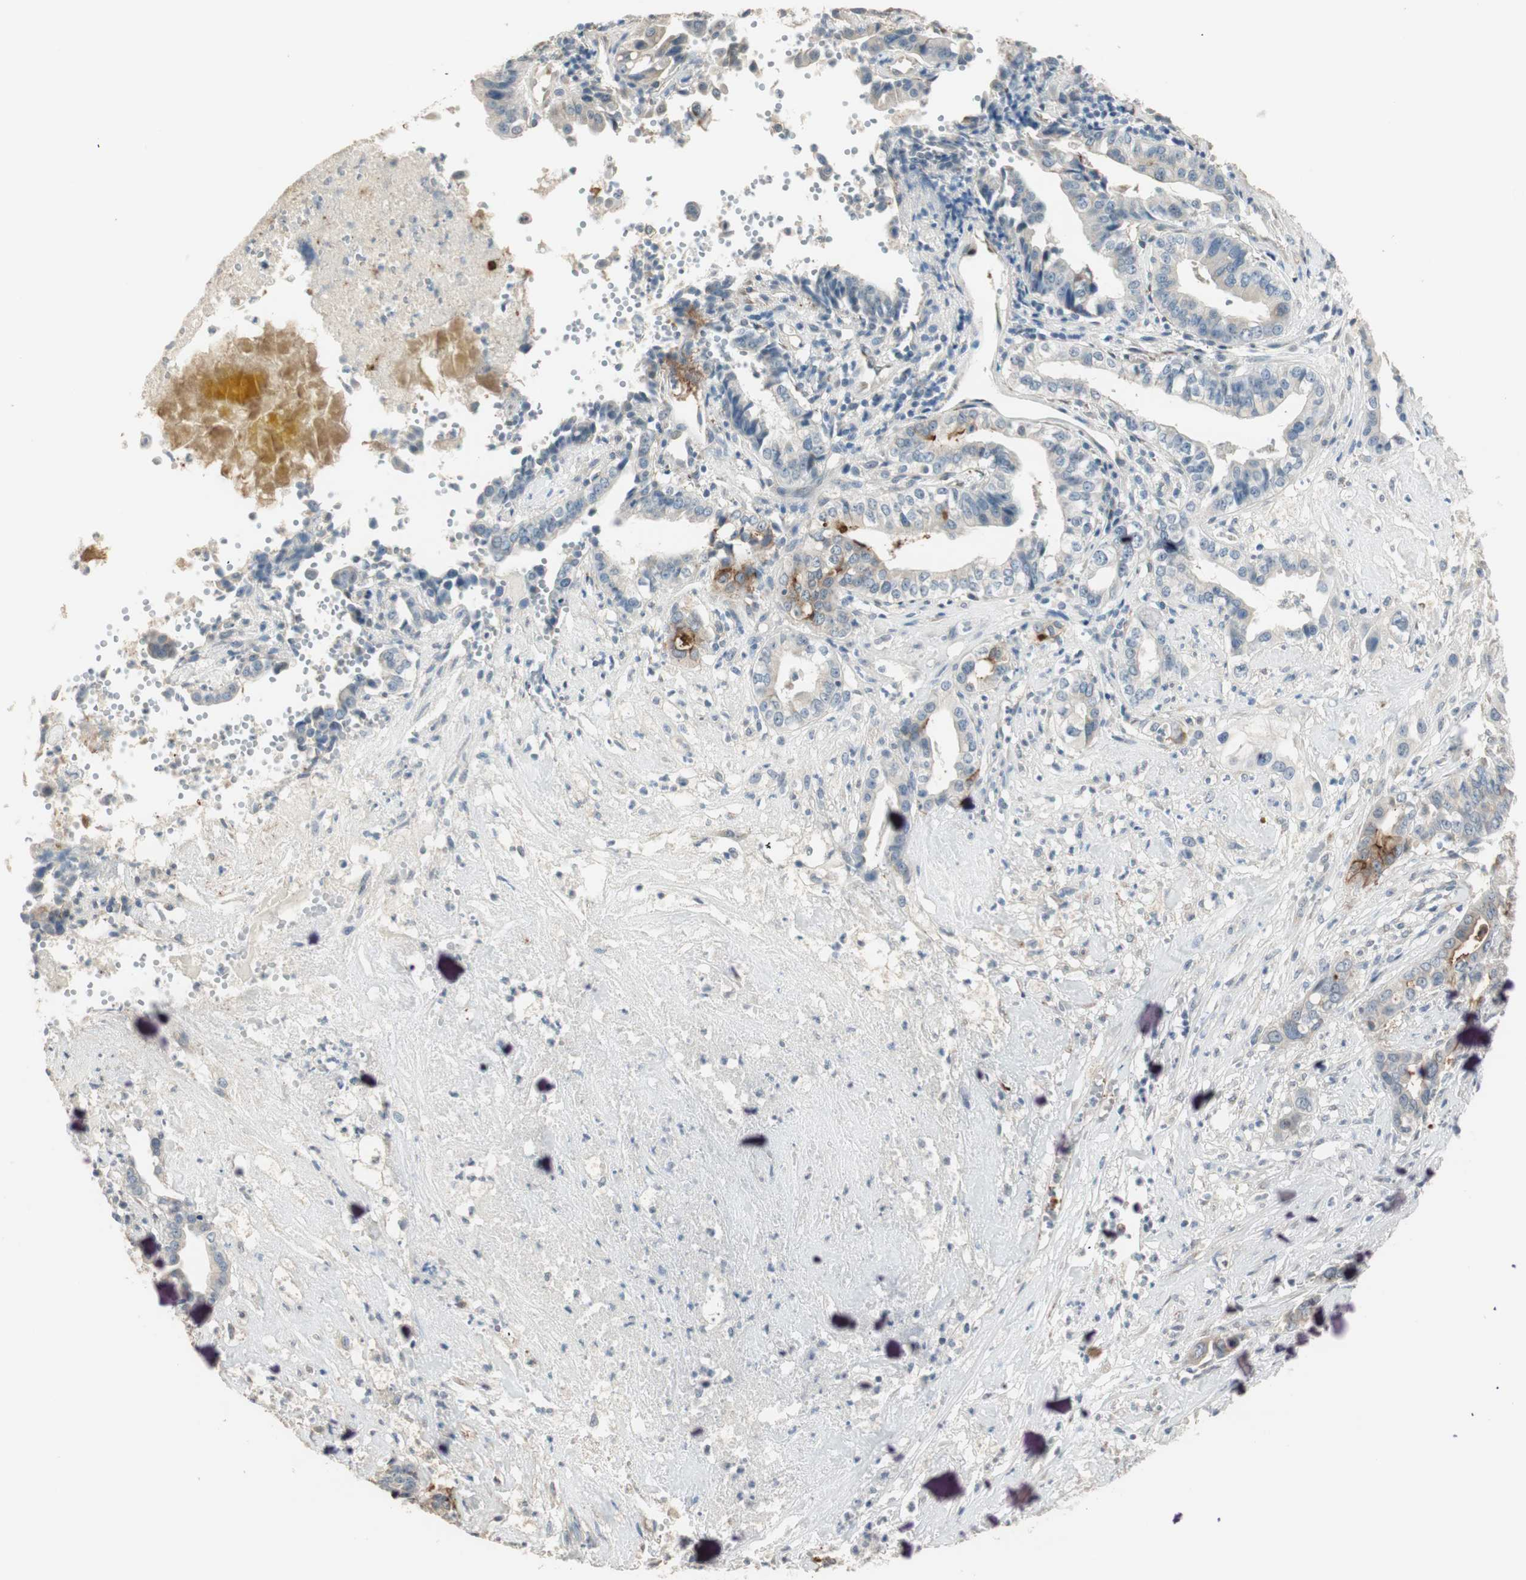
{"staining": {"intensity": "weak", "quantity": "<25%", "location": "cytoplasmic/membranous"}, "tissue": "liver cancer", "cell_type": "Tumor cells", "image_type": "cancer", "snomed": [{"axis": "morphology", "description": "Cholangiocarcinoma"}, {"axis": "topography", "description": "Liver"}], "caption": "An image of liver cholangiocarcinoma stained for a protein shows no brown staining in tumor cells.", "gene": "TASOR", "patient": {"sex": "female", "age": 61}}